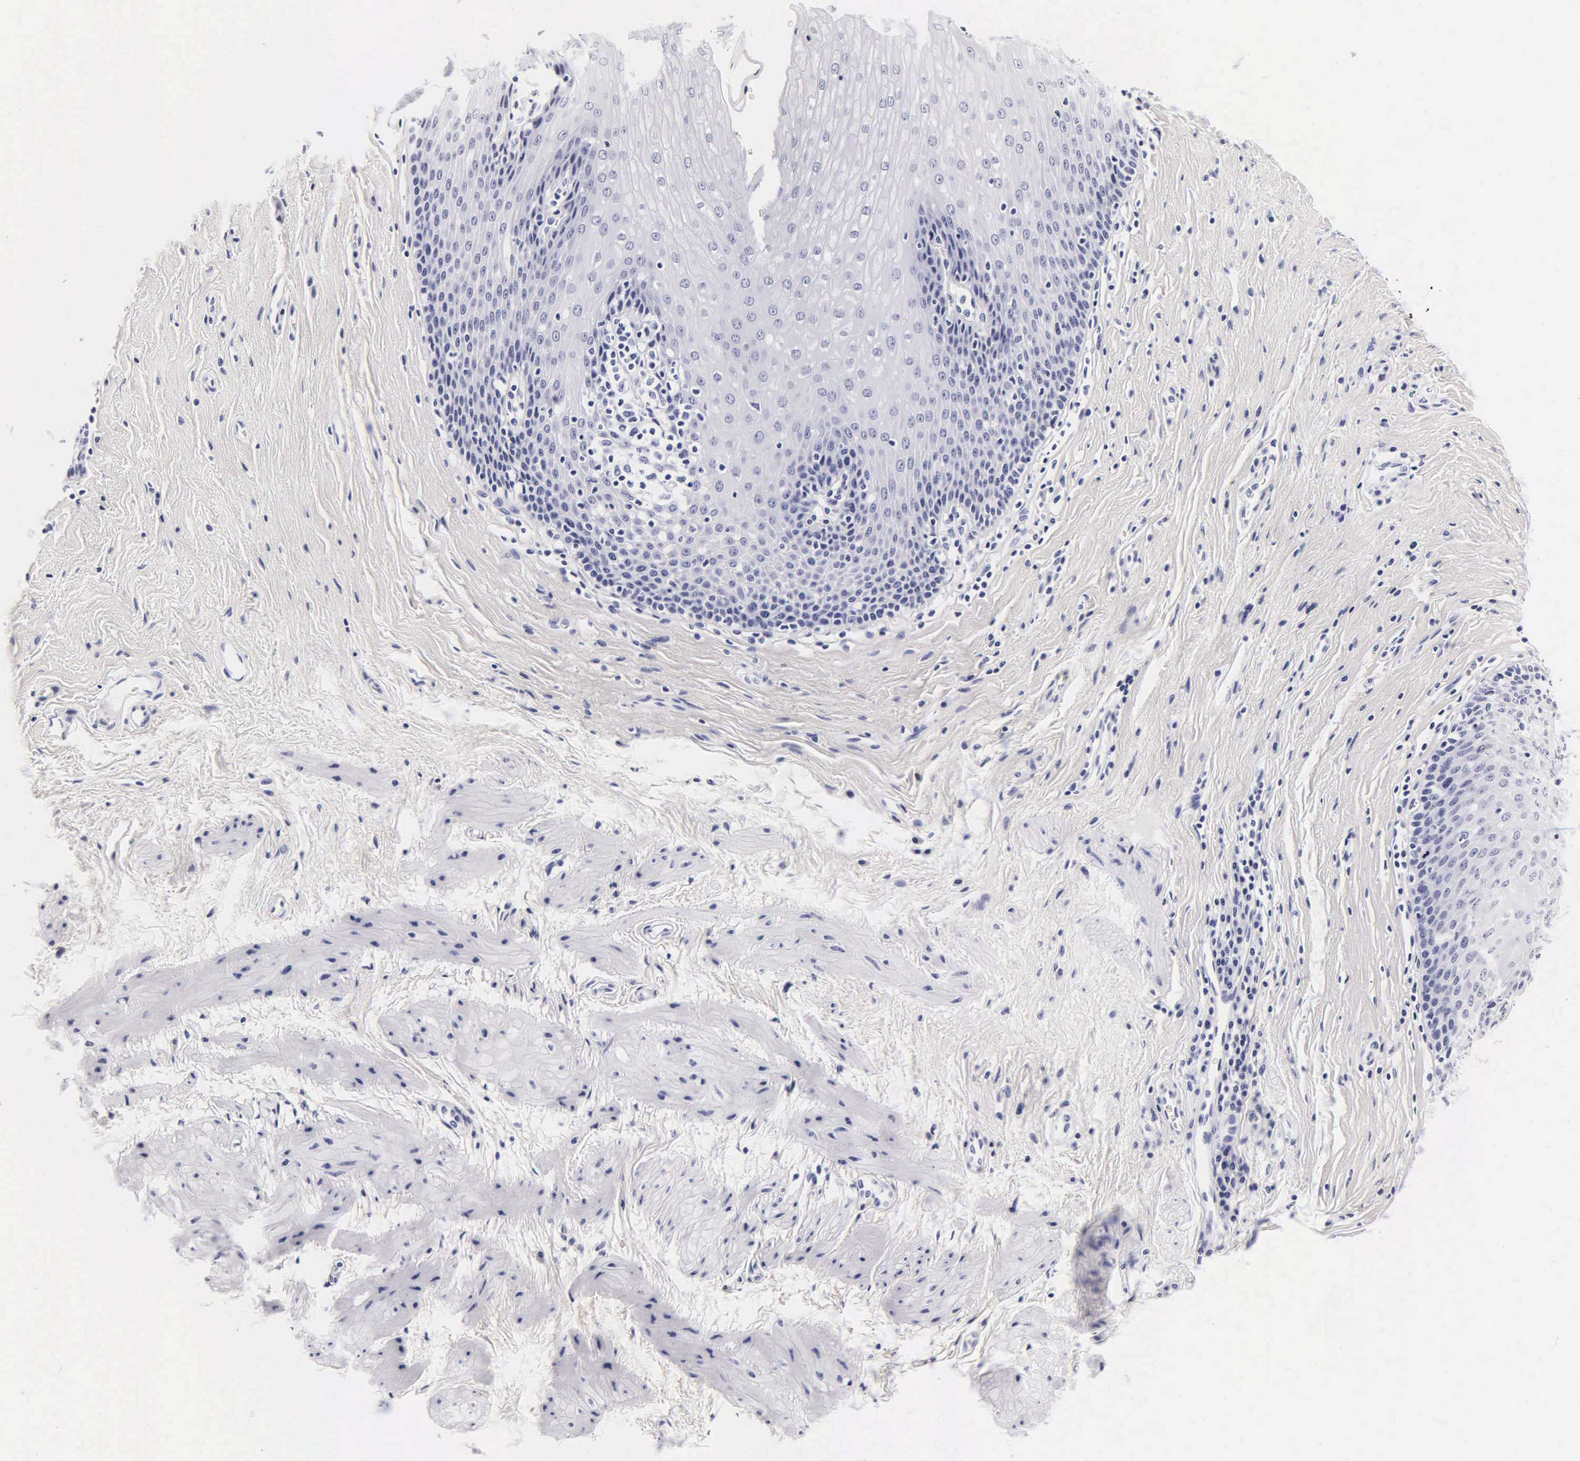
{"staining": {"intensity": "negative", "quantity": "none", "location": "none"}, "tissue": "esophagus", "cell_type": "Squamous epithelial cells", "image_type": "normal", "snomed": [{"axis": "morphology", "description": "Normal tissue, NOS"}, {"axis": "topography", "description": "Esophagus"}], "caption": "Immunohistochemistry micrograph of benign esophagus: human esophagus stained with DAB displays no significant protein expression in squamous epithelial cells. (Brightfield microscopy of DAB (3,3'-diaminobenzidine) IHC at high magnification).", "gene": "CGB3", "patient": {"sex": "female", "age": 61}}